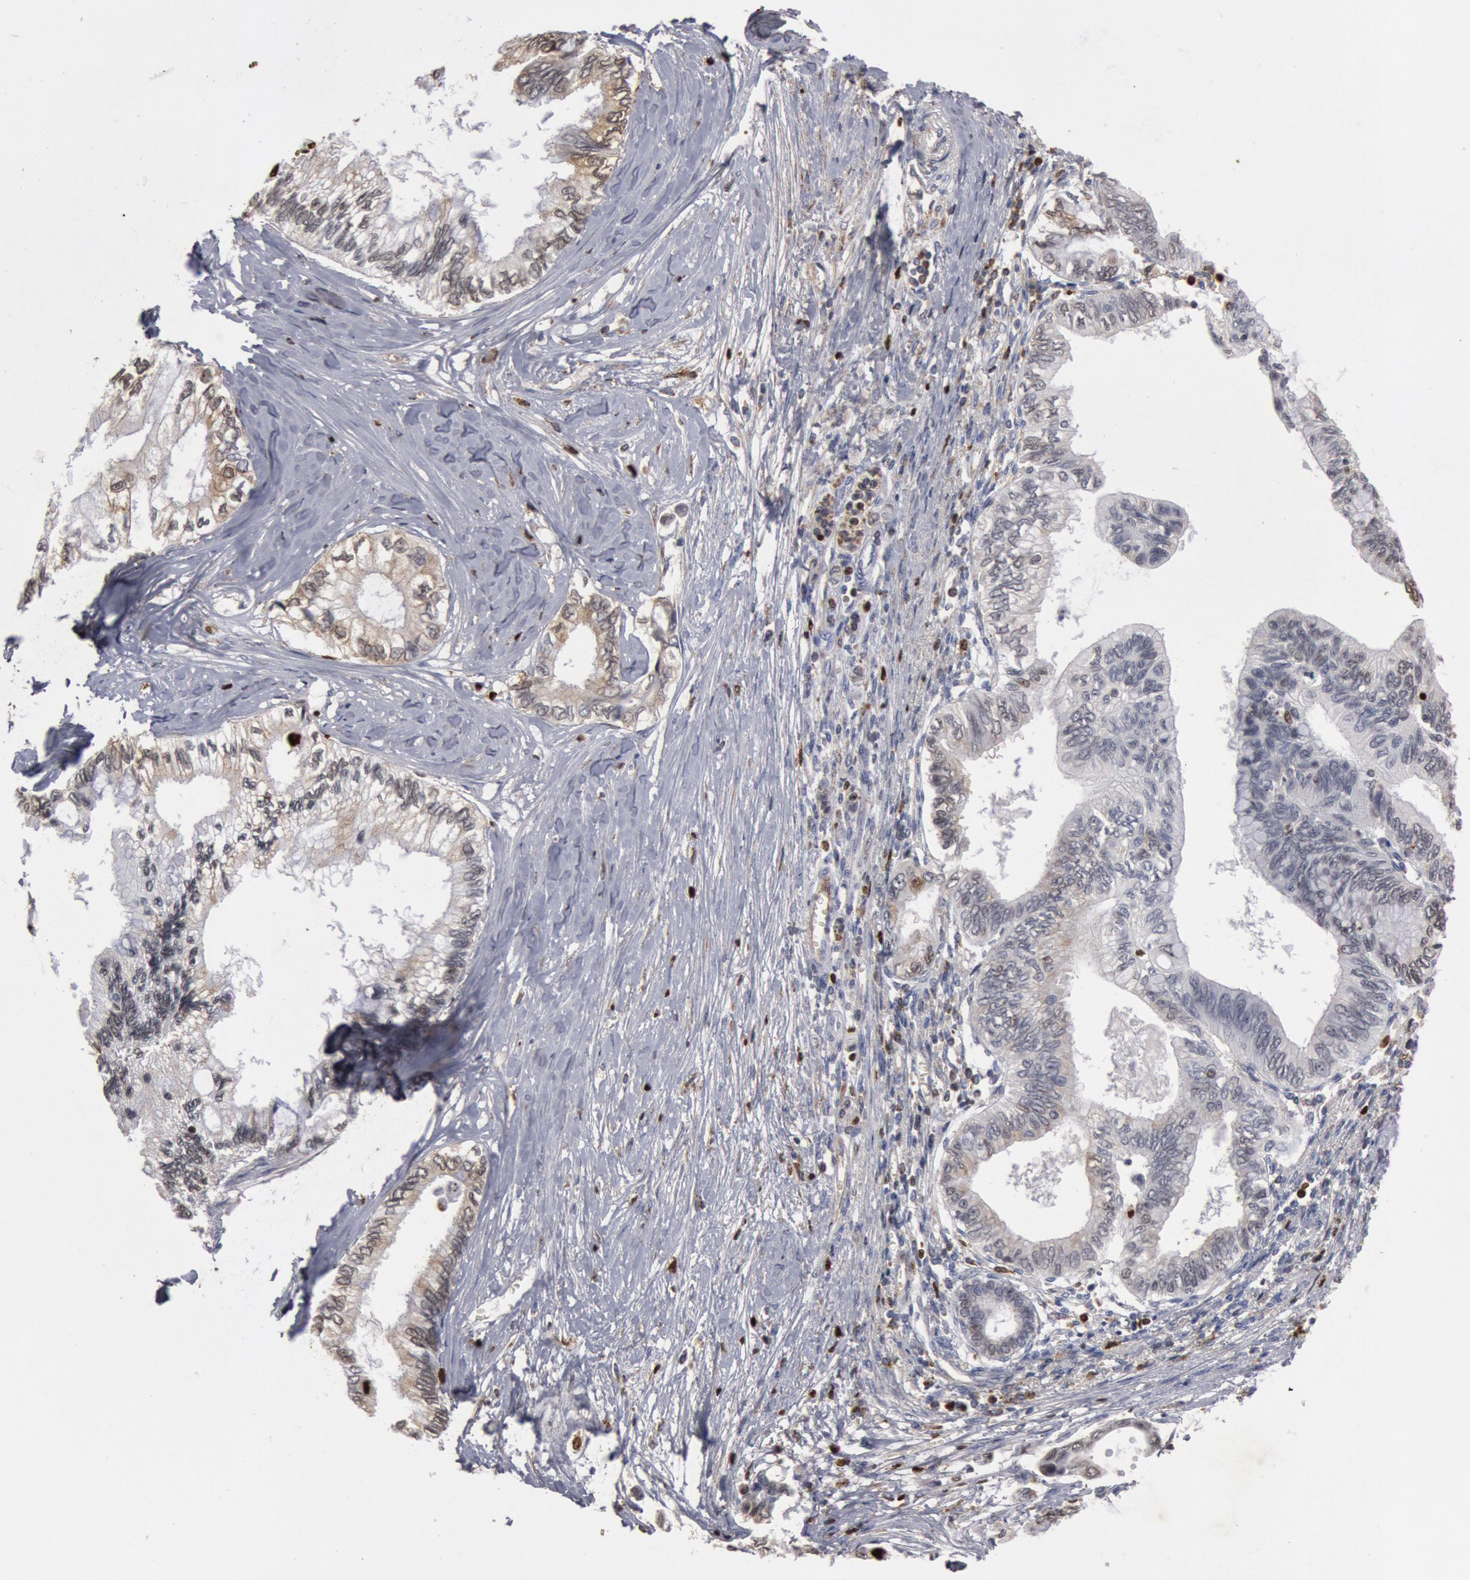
{"staining": {"intensity": "weak", "quantity": "25%-75%", "location": "cytoplasmic/membranous,nuclear"}, "tissue": "pancreatic cancer", "cell_type": "Tumor cells", "image_type": "cancer", "snomed": [{"axis": "morphology", "description": "Adenocarcinoma, NOS"}, {"axis": "topography", "description": "Pancreas"}], "caption": "DAB immunohistochemical staining of human pancreatic cancer demonstrates weak cytoplasmic/membranous and nuclear protein positivity in approximately 25%-75% of tumor cells.", "gene": "FOXA2", "patient": {"sex": "female", "age": 66}}